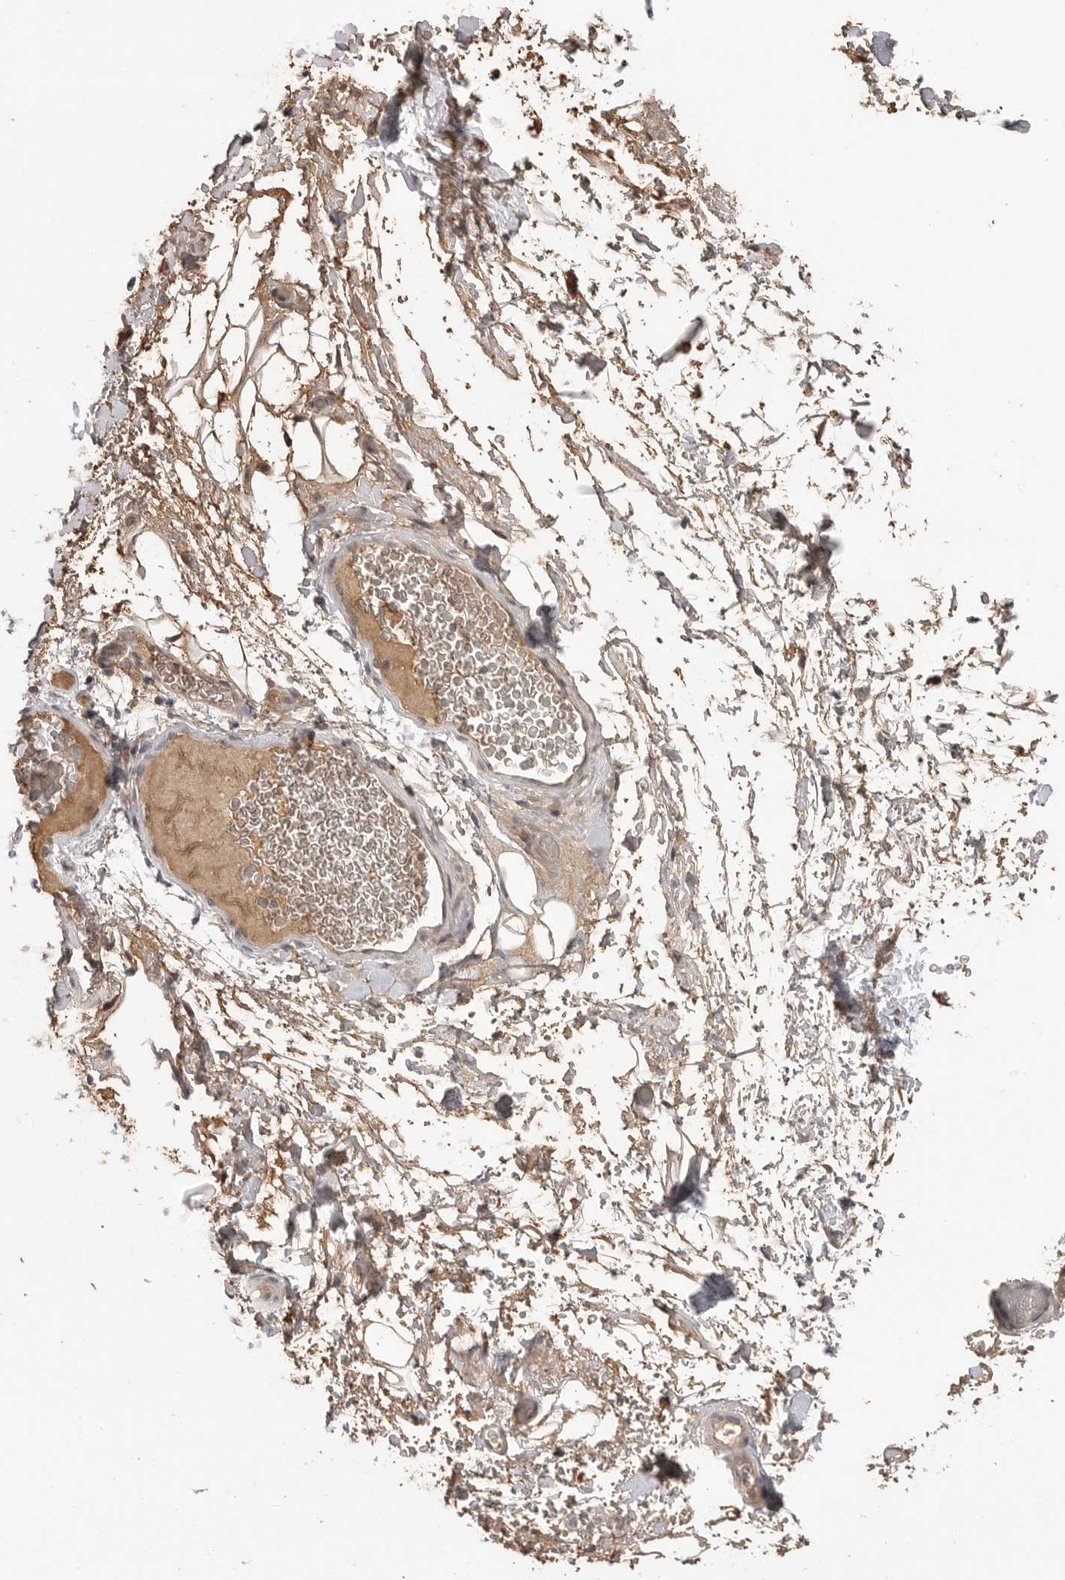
{"staining": {"intensity": "moderate", "quantity": "25%-75%", "location": "cytoplasmic/membranous,nuclear"}, "tissue": "adipose tissue", "cell_type": "Adipocytes", "image_type": "normal", "snomed": [{"axis": "morphology", "description": "Normal tissue, NOS"}, {"axis": "morphology", "description": "Adenocarcinoma, NOS"}, {"axis": "topography", "description": "Esophagus"}], "caption": "Immunohistochemistry image of normal adipose tissue stained for a protein (brown), which demonstrates medium levels of moderate cytoplasmic/membranous,nuclear expression in about 25%-75% of adipocytes.", "gene": "ASPSCR1", "patient": {"sex": "male", "age": 62}}